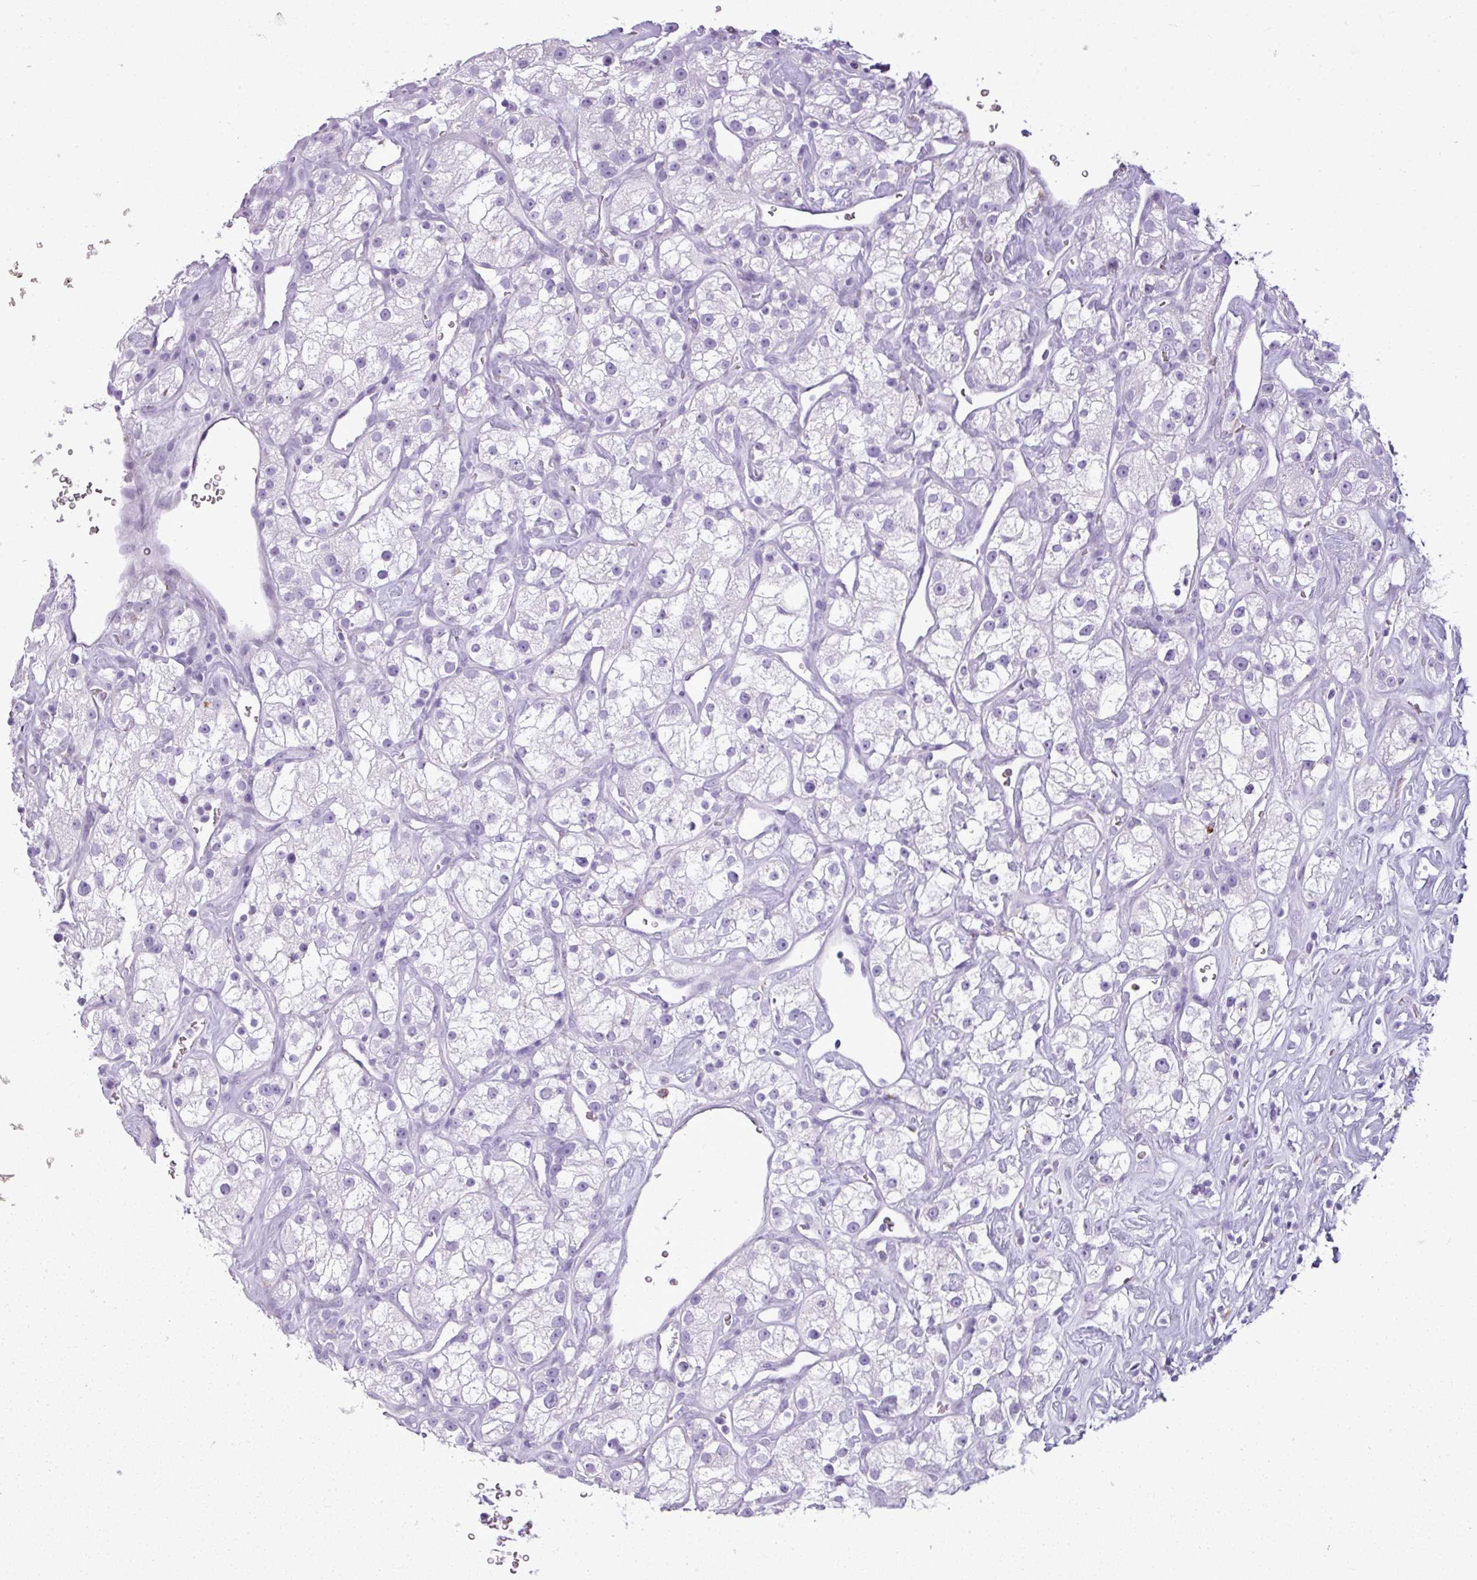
{"staining": {"intensity": "negative", "quantity": "none", "location": "none"}, "tissue": "renal cancer", "cell_type": "Tumor cells", "image_type": "cancer", "snomed": [{"axis": "morphology", "description": "Adenocarcinoma, NOS"}, {"axis": "topography", "description": "Kidney"}], "caption": "Immunohistochemistry (IHC) micrograph of neoplastic tissue: renal cancer stained with DAB (3,3'-diaminobenzidine) exhibits no significant protein expression in tumor cells.", "gene": "RBMXL2", "patient": {"sex": "male", "age": 77}}